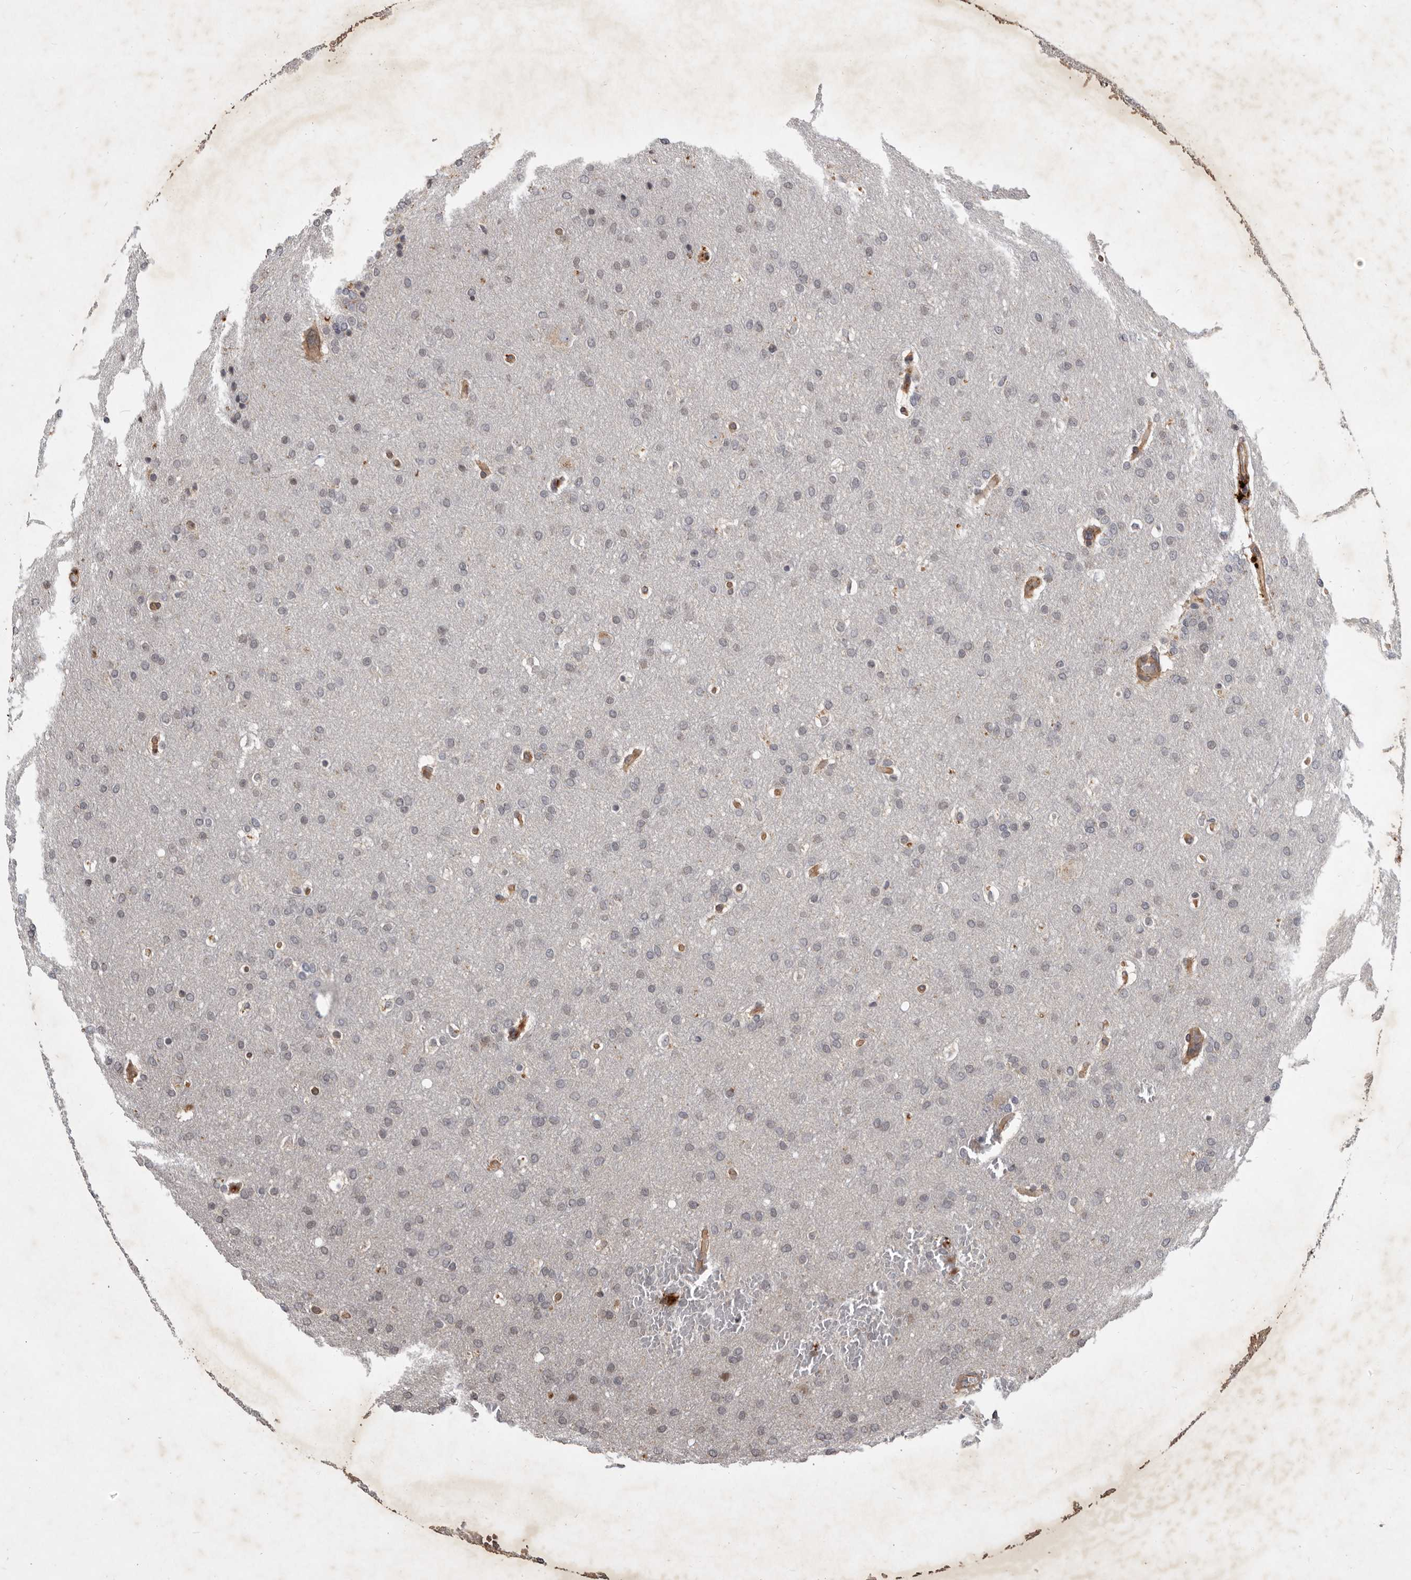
{"staining": {"intensity": "negative", "quantity": "none", "location": "none"}, "tissue": "glioma", "cell_type": "Tumor cells", "image_type": "cancer", "snomed": [{"axis": "morphology", "description": "Glioma, malignant, Low grade"}, {"axis": "topography", "description": "Brain"}], "caption": "An image of human malignant glioma (low-grade) is negative for staining in tumor cells.", "gene": "DNAJC28", "patient": {"sex": "female", "age": 37}}